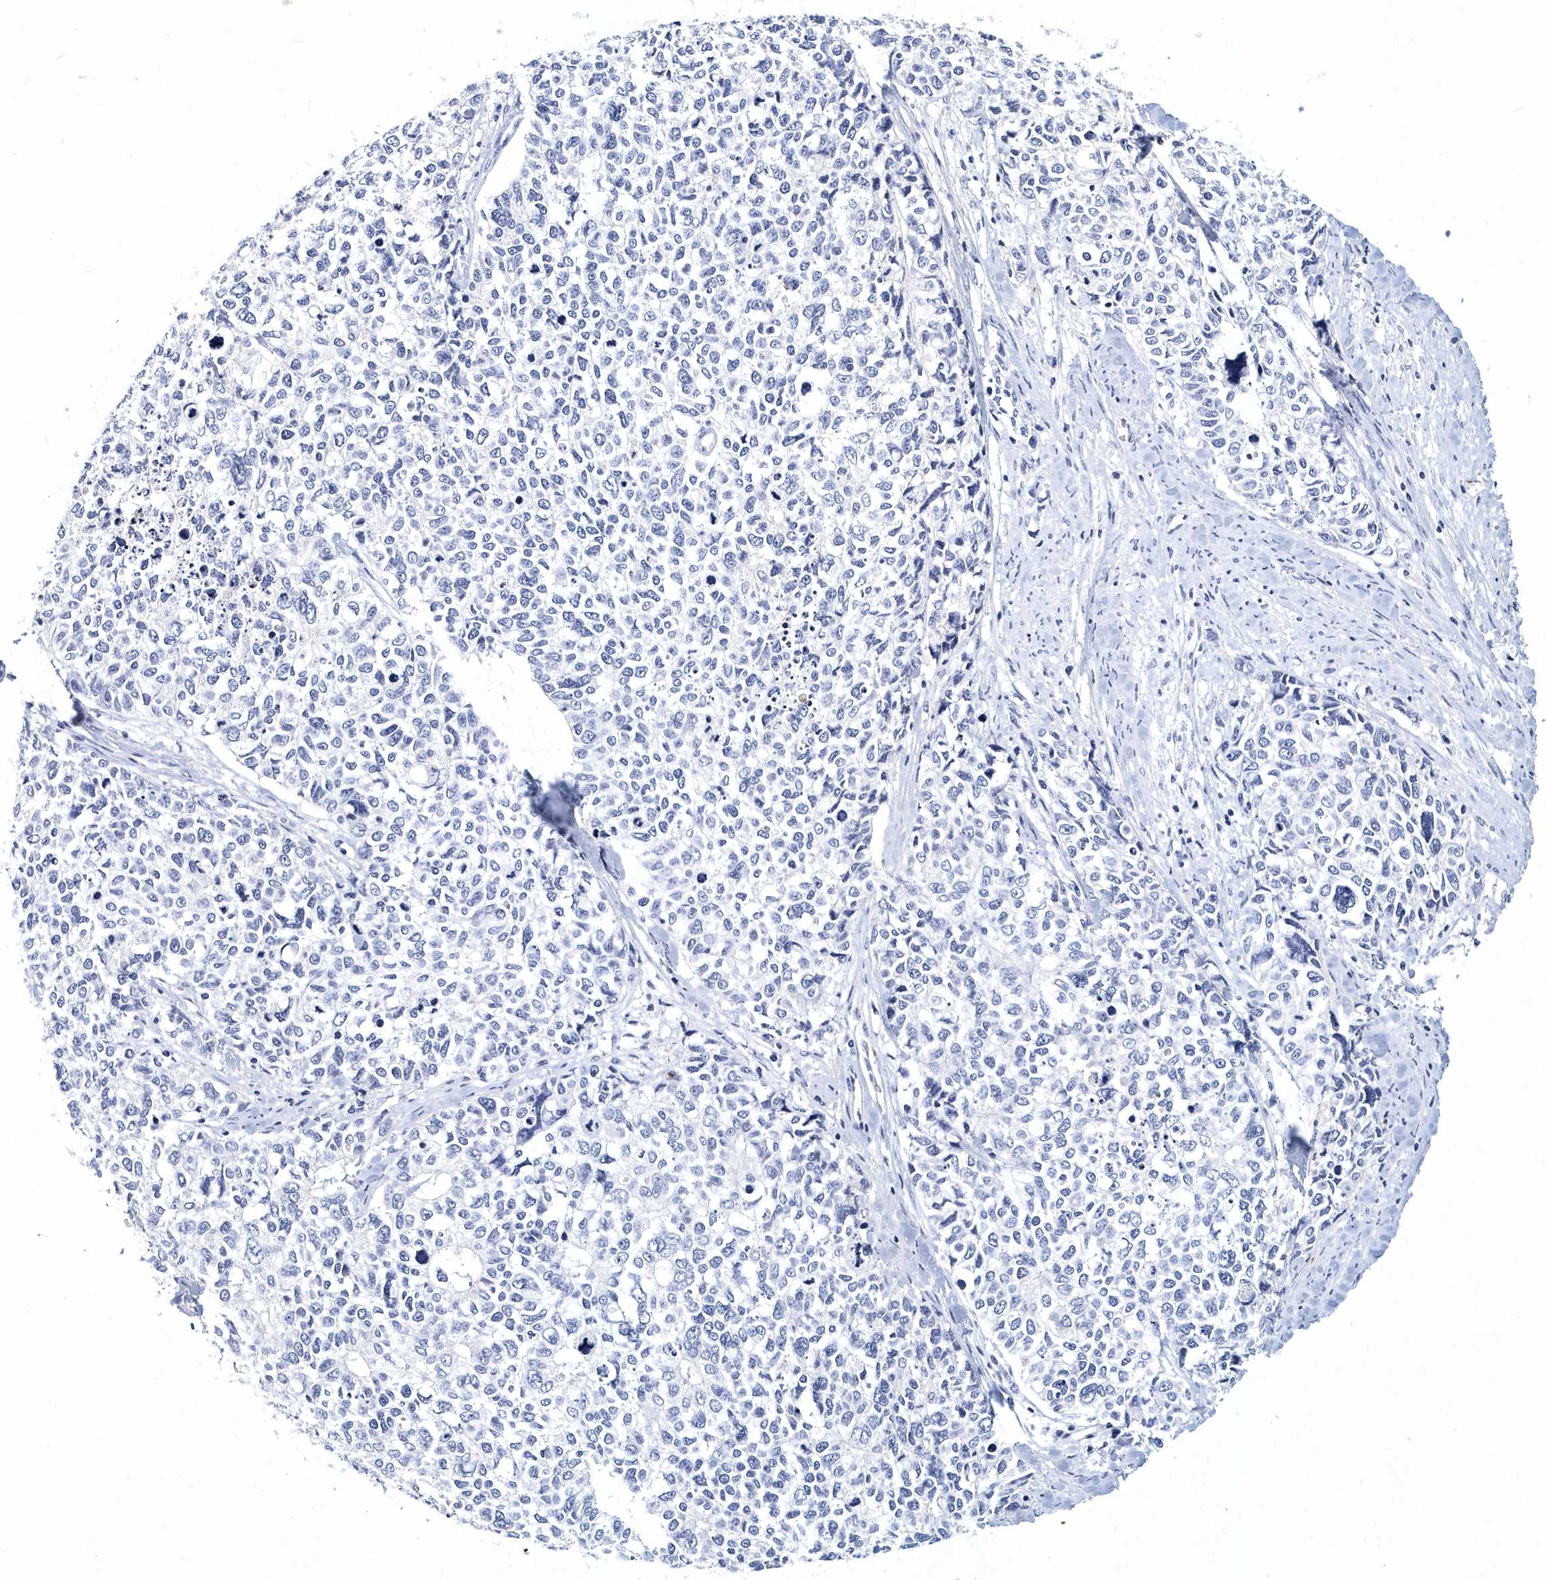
{"staining": {"intensity": "negative", "quantity": "none", "location": "none"}, "tissue": "cervical cancer", "cell_type": "Tumor cells", "image_type": "cancer", "snomed": [{"axis": "morphology", "description": "Squamous cell carcinoma, NOS"}, {"axis": "topography", "description": "Cervix"}], "caption": "Tumor cells show no significant staining in squamous cell carcinoma (cervical).", "gene": "ITGA2B", "patient": {"sex": "female", "age": 63}}